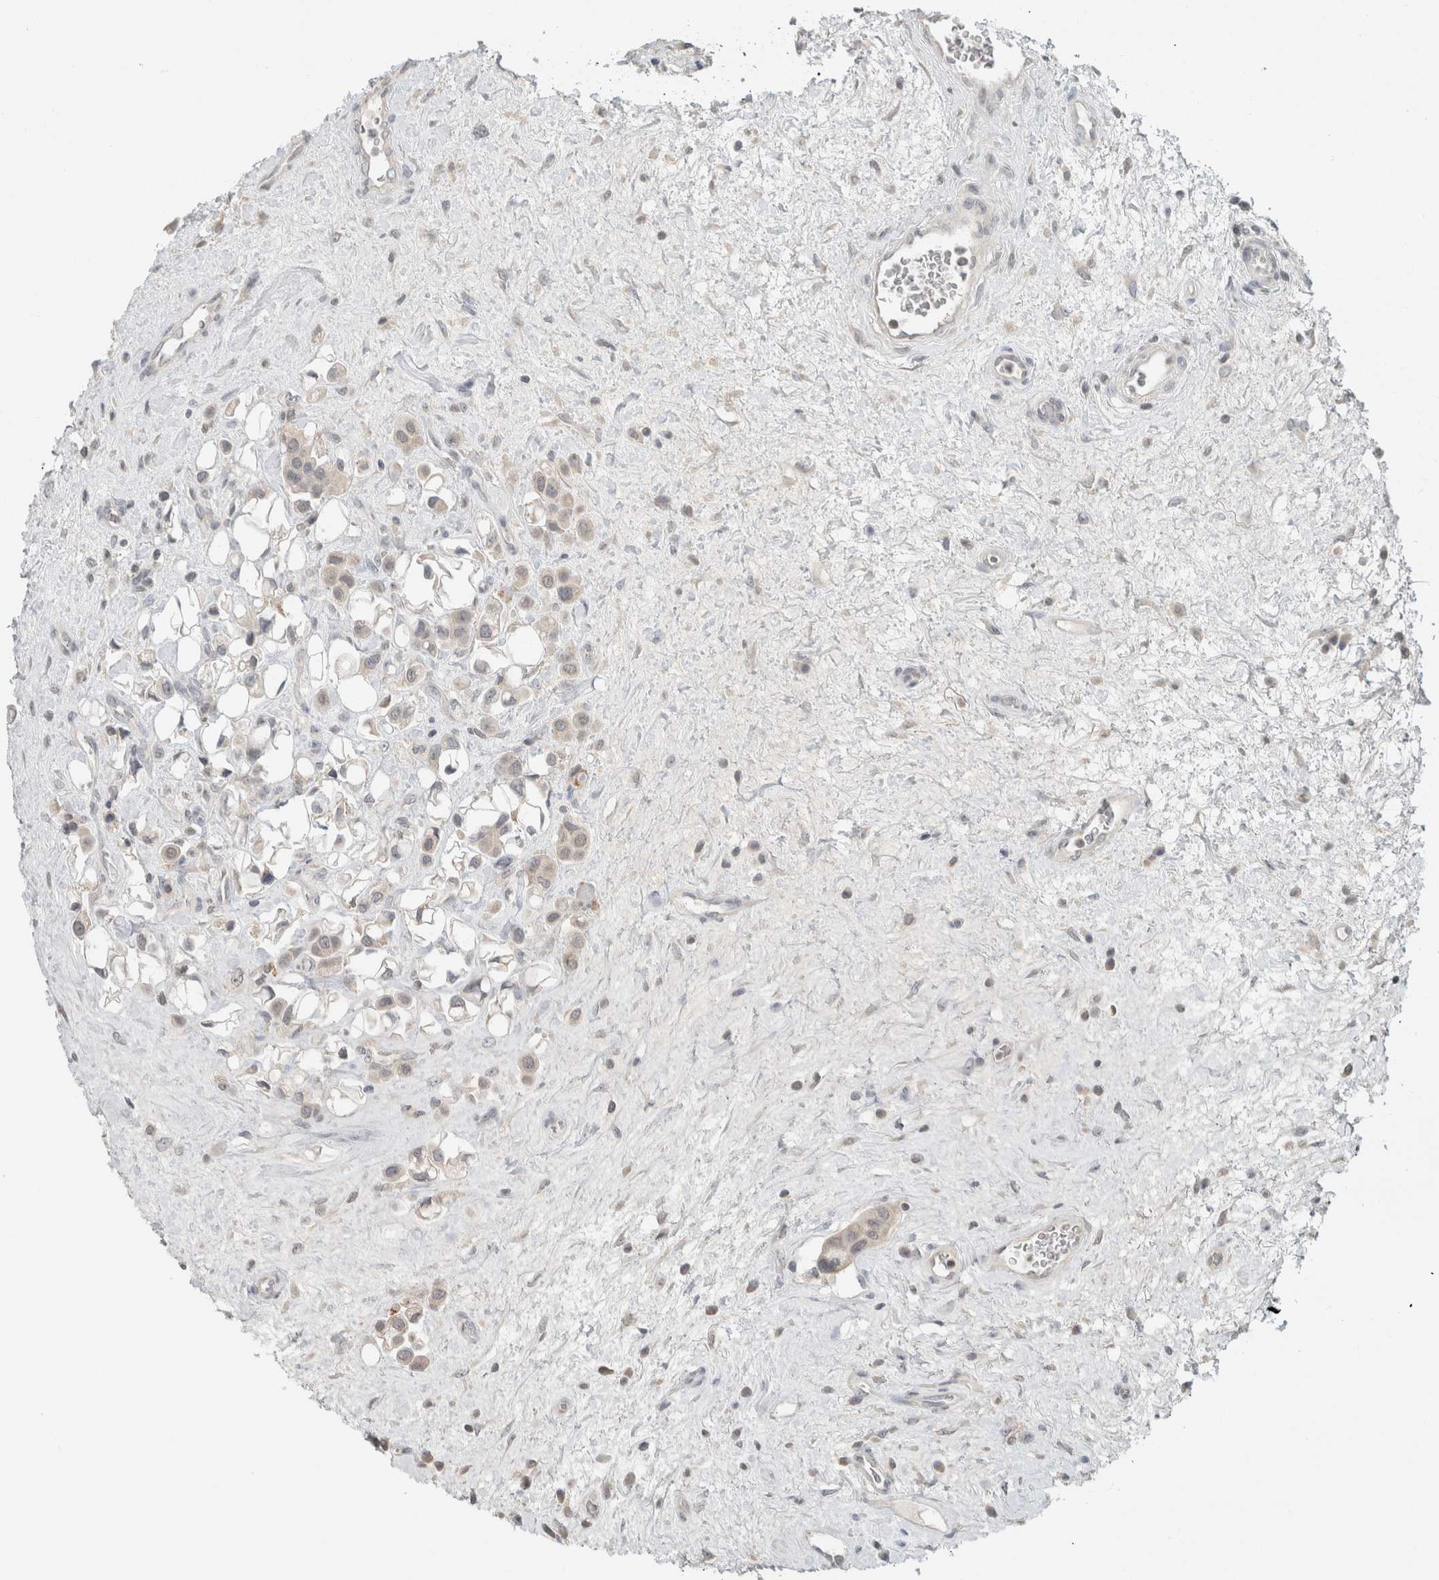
{"staining": {"intensity": "weak", "quantity": ">75%", "location": "cytoplasmic/membranous"}, "tissue": "urothelial cancer", "cell_type": "Tumor cells", "image_type": "cancer", "snomed": [{"axis": "morphology", "description": "Urothelial carcinoma, High grade"}, {"axis": "topography", "description": "Urinary bladder"}], "caption": "This is a micrograph of immunohistochemistry (IHC) staining of urothelial carcinoma (high-grade), which shows weak staining in the cytoplasmic/membranous of tumor cells.", "gene": "TRIT1", "patient": {"sex": "male", "age": 50}}